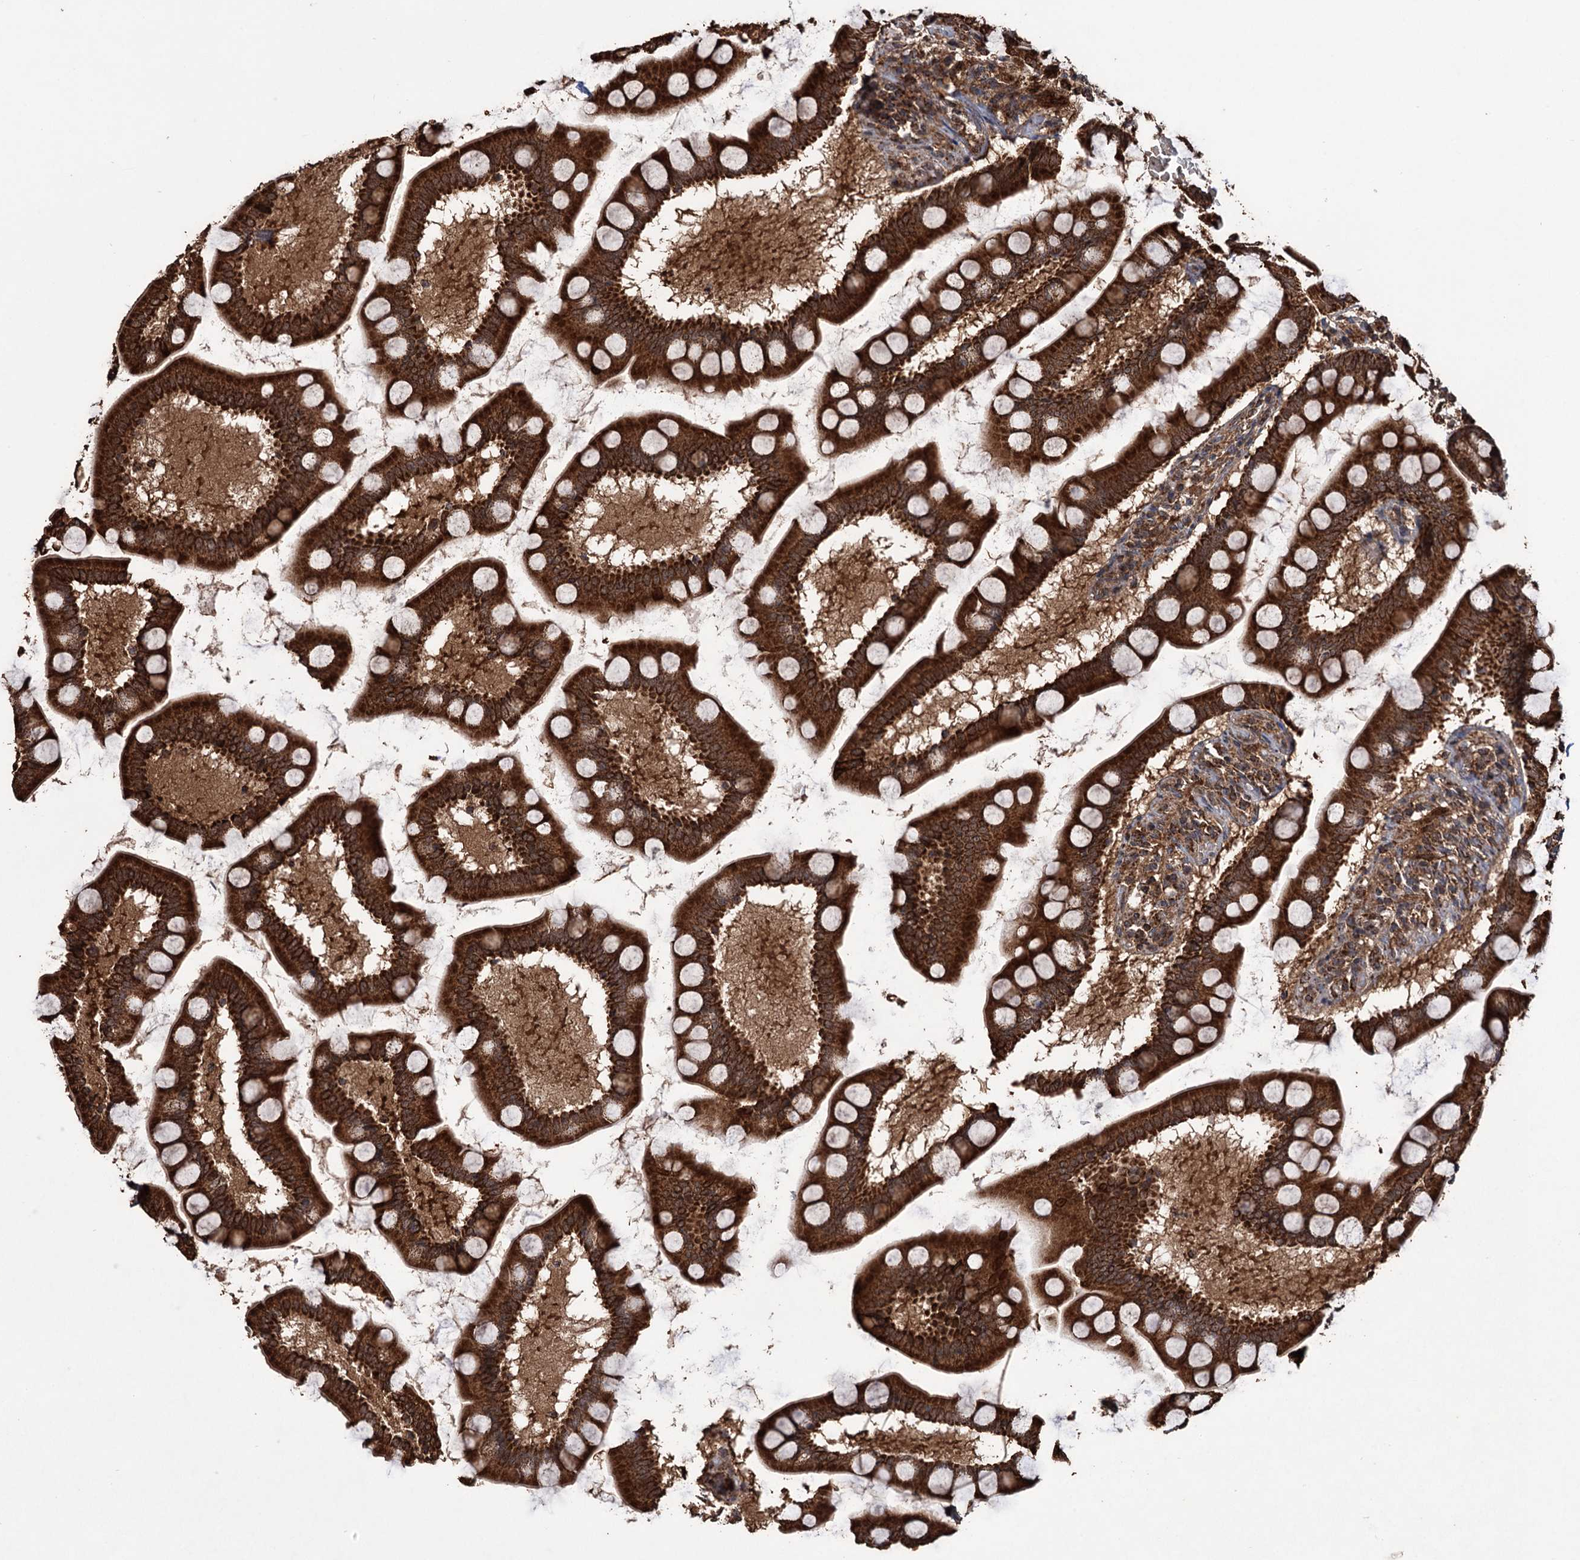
{"staining": {"intensity": "strong", "quantity": ">75%", "location": "cytoplasmic/membranous"}, "tissue": "small intestine", "cell_type": "Glandular cells", "image_type": "normal", "snomed": [{"axis": "morphology", "description": "Normal tissue, NOS"}, {"axis": "topography", "description": "Small intestine"}], "caption": "Glandular cells exhibit high levels of strong cytoplasmic/membranous staining in approximately >75% of cells in unremarkable small intestine.", "gene": "IPO4", "patient": {"sex": "male", "age": 41}}